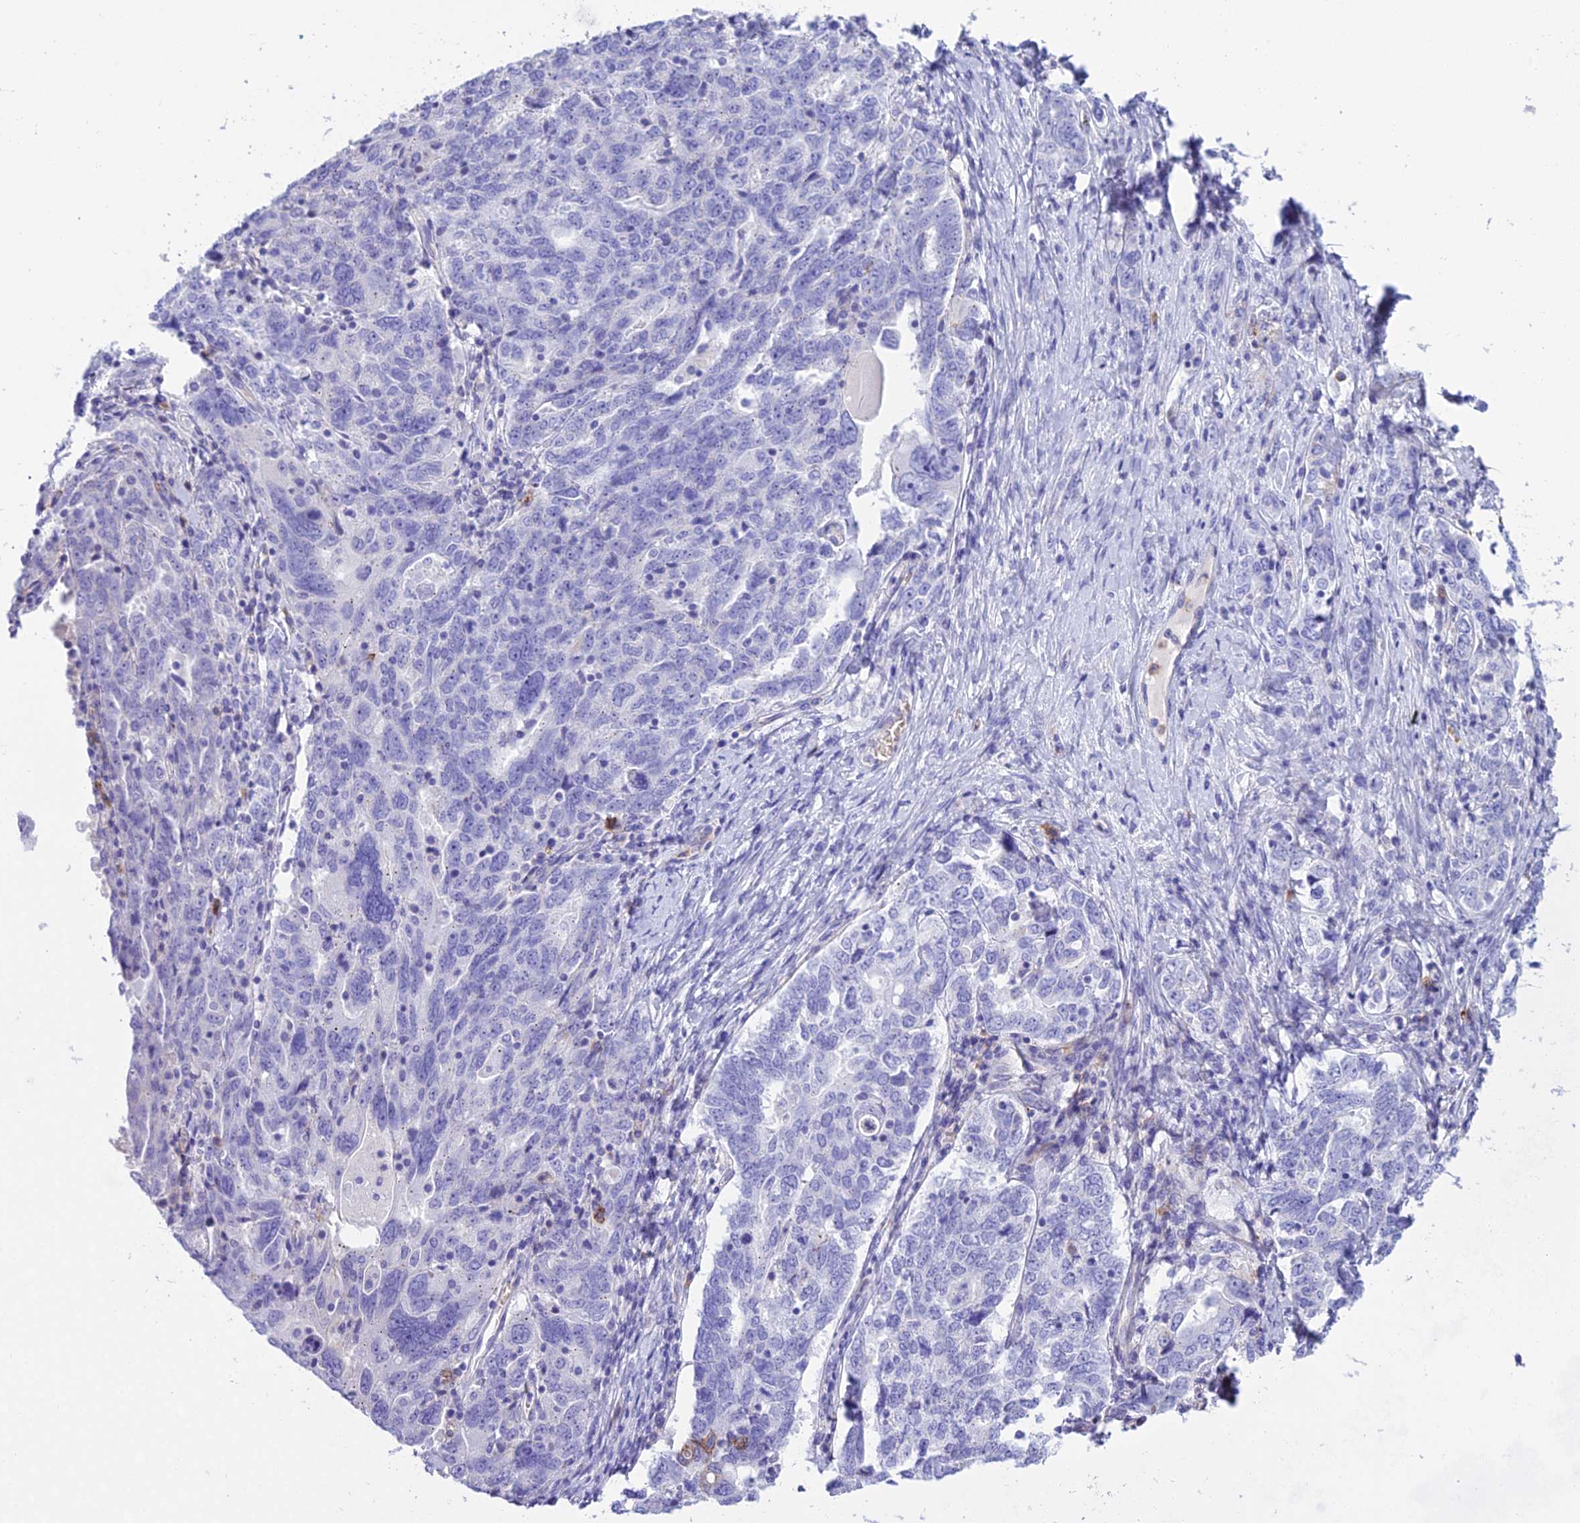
{"staining": {"intensity": "negative", "quantity": "none", "location": "none"}, "tissue": "ovarian cancer", "cell_type": "Tumor cells", "image_type": "cancer", "snomed": [{"axis": "morphology", "description": "Carcinoma, endometroid"}, {"axis": "topography", "description": "Ovary"}], "caption": "IHC photomicrograph of ovarian cancer (endometroid carcinoma) stained for a protein (brown), which shows no staining in tumor cells.", "gene": "OR1Q1", "patient": {"sex": "female", "age": 62}}